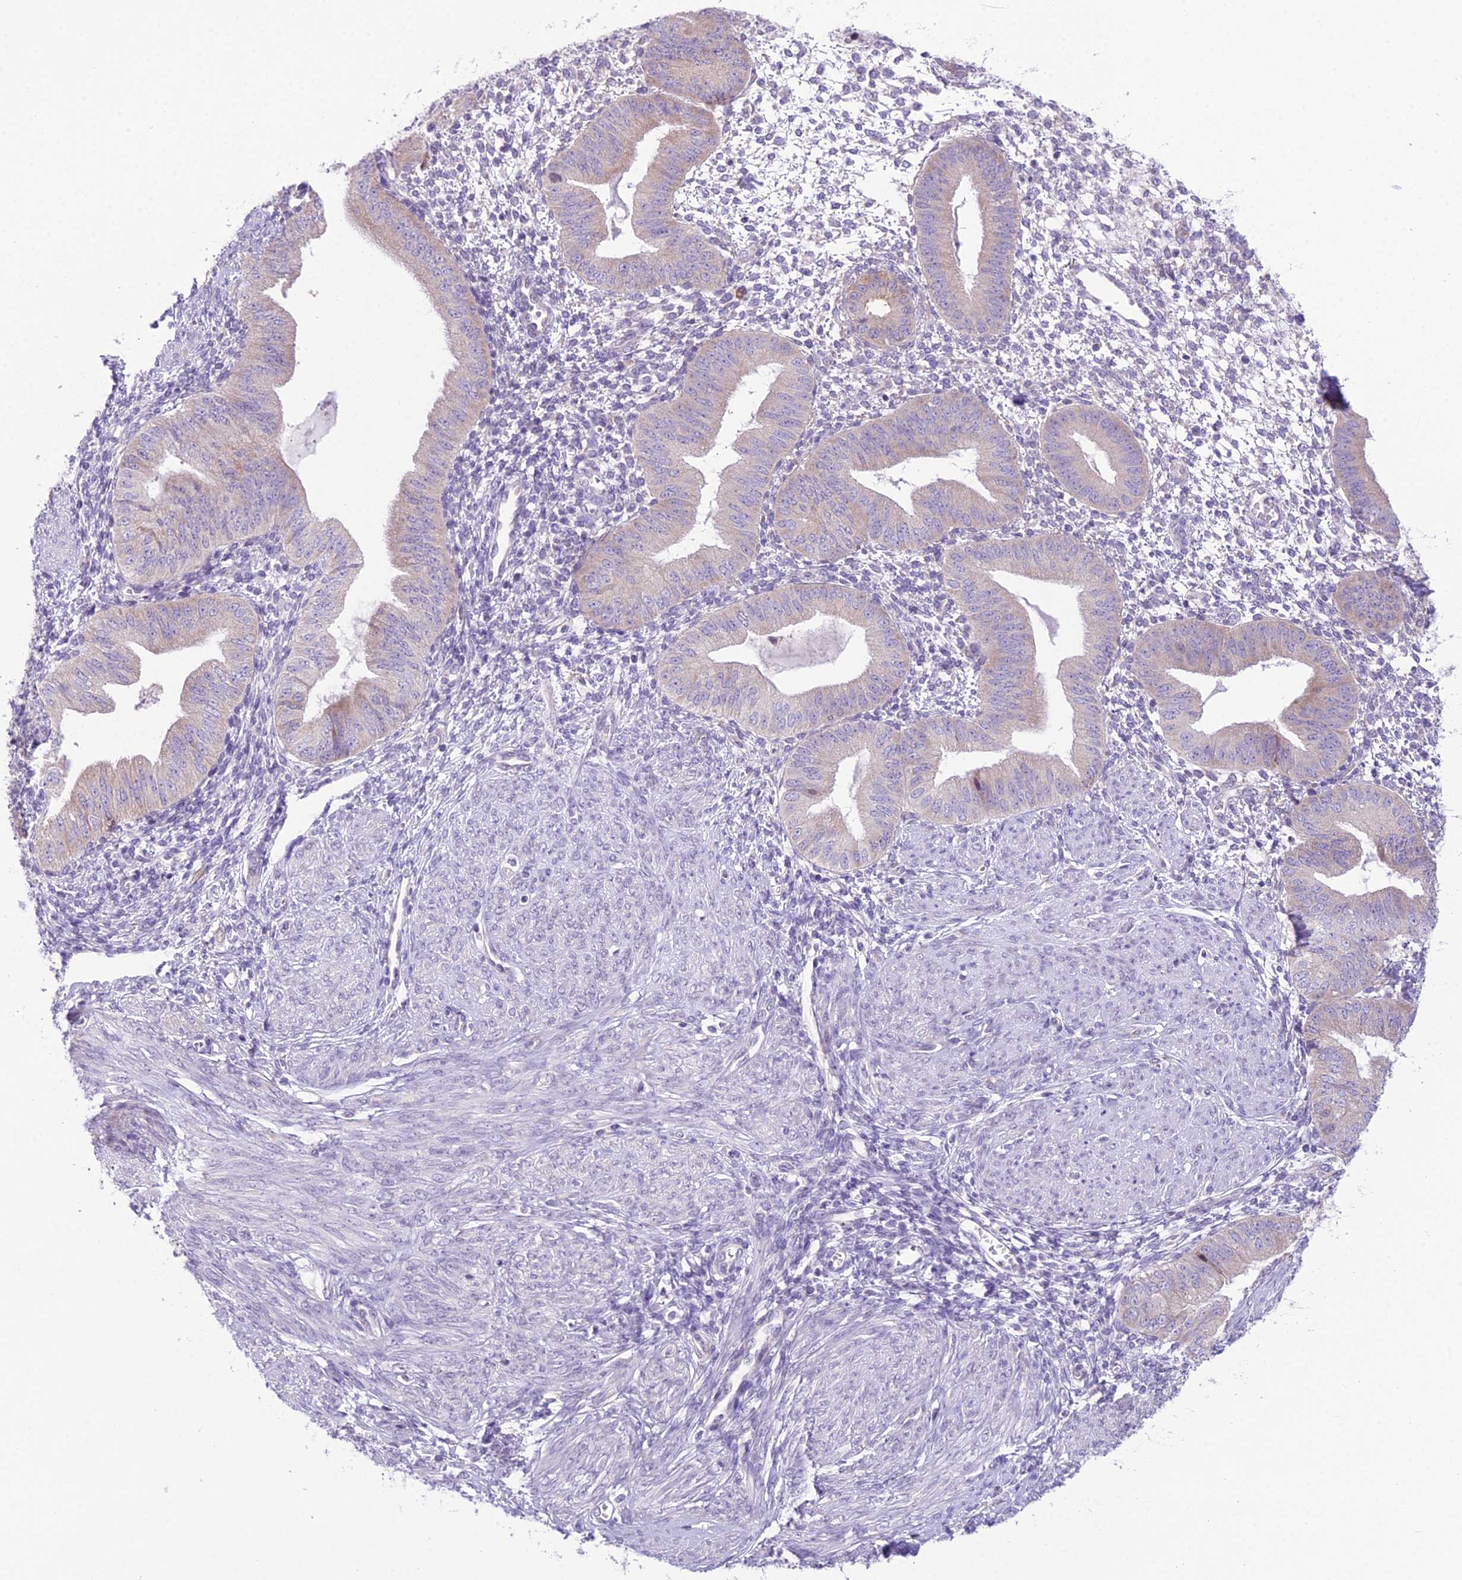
{"staining": {"intensity": "negative", "quantity": "none", "location": "none"}, "tissue": "endometrium", "cell_type": "Cells in endometrial stroma", "image_type": "normal", "snomed": [{"axis": "morphology", "description": "Normal tissue, NOS"}, {"axis": "topography", "description": "Endometrium"}], "caption": "An IHC image of benign endometrium is shown. There is no staining in cells in endometrial stroma of endometrium. Nuclei are stained in blue.", "gene": "RPS26", "patient": {"sex": "female", "age": 49}}